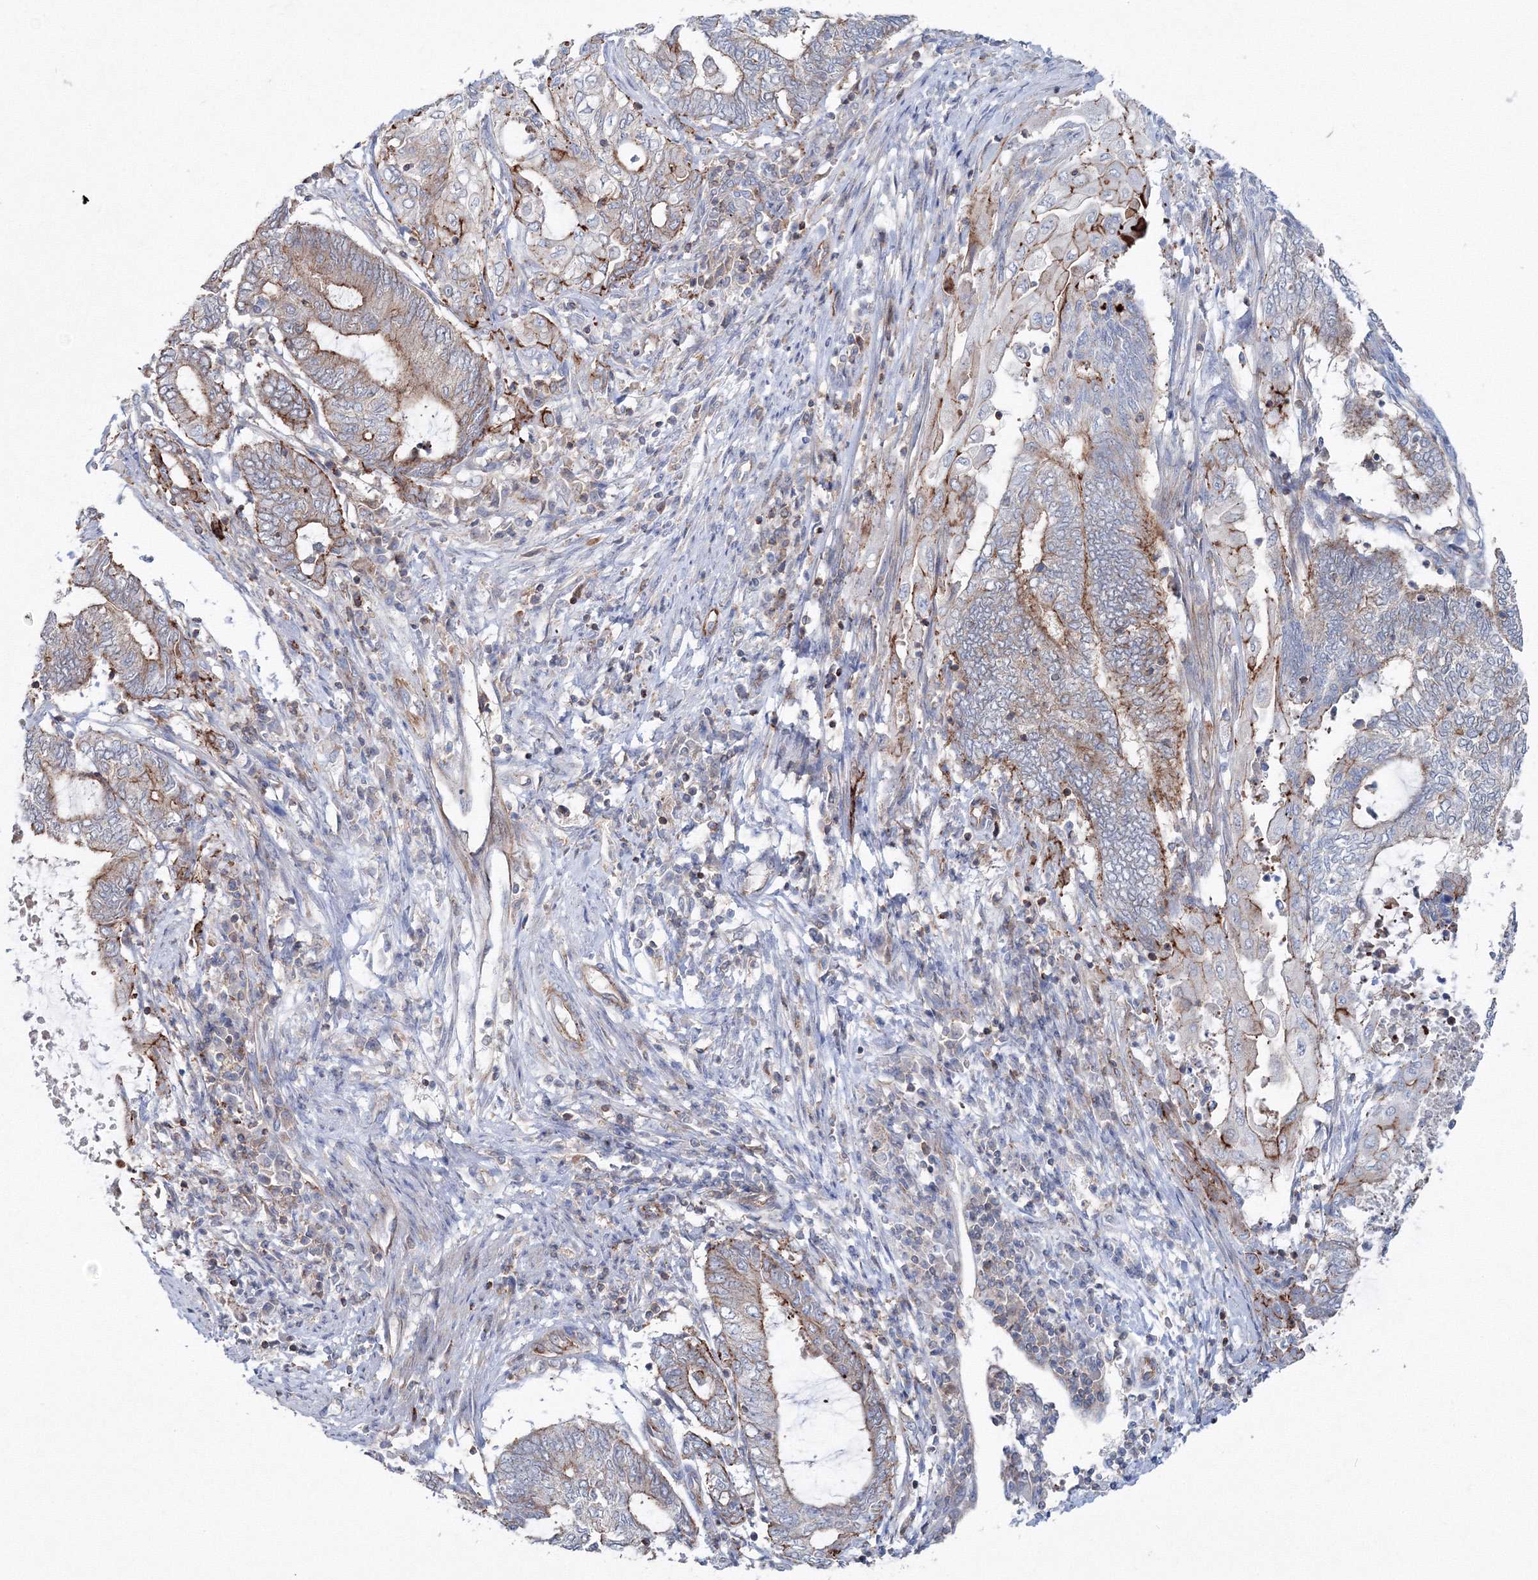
{"staining": {"intensity": "weak", "quantity": "<25%", "location": "cytoplasmic/membranous"}, "tissue": "endometrial cancer", "cell_type": "Tumor cells", "image_type": "cancer", "snomed": [{"axis": "morphology", "description": "Adenocarcinoma, NOS"}, {"axis": "topography", "description": "Uterus"}, {"axis": "topography", "description": "Endometrium"}], "caption": "Endometrial cancer (adenocarcinoma) was stained to show a protein in brown. There is no significant expression in tumor cells.", "gene": "GGA2", "patient": {"sex": "female", "age": 70}}